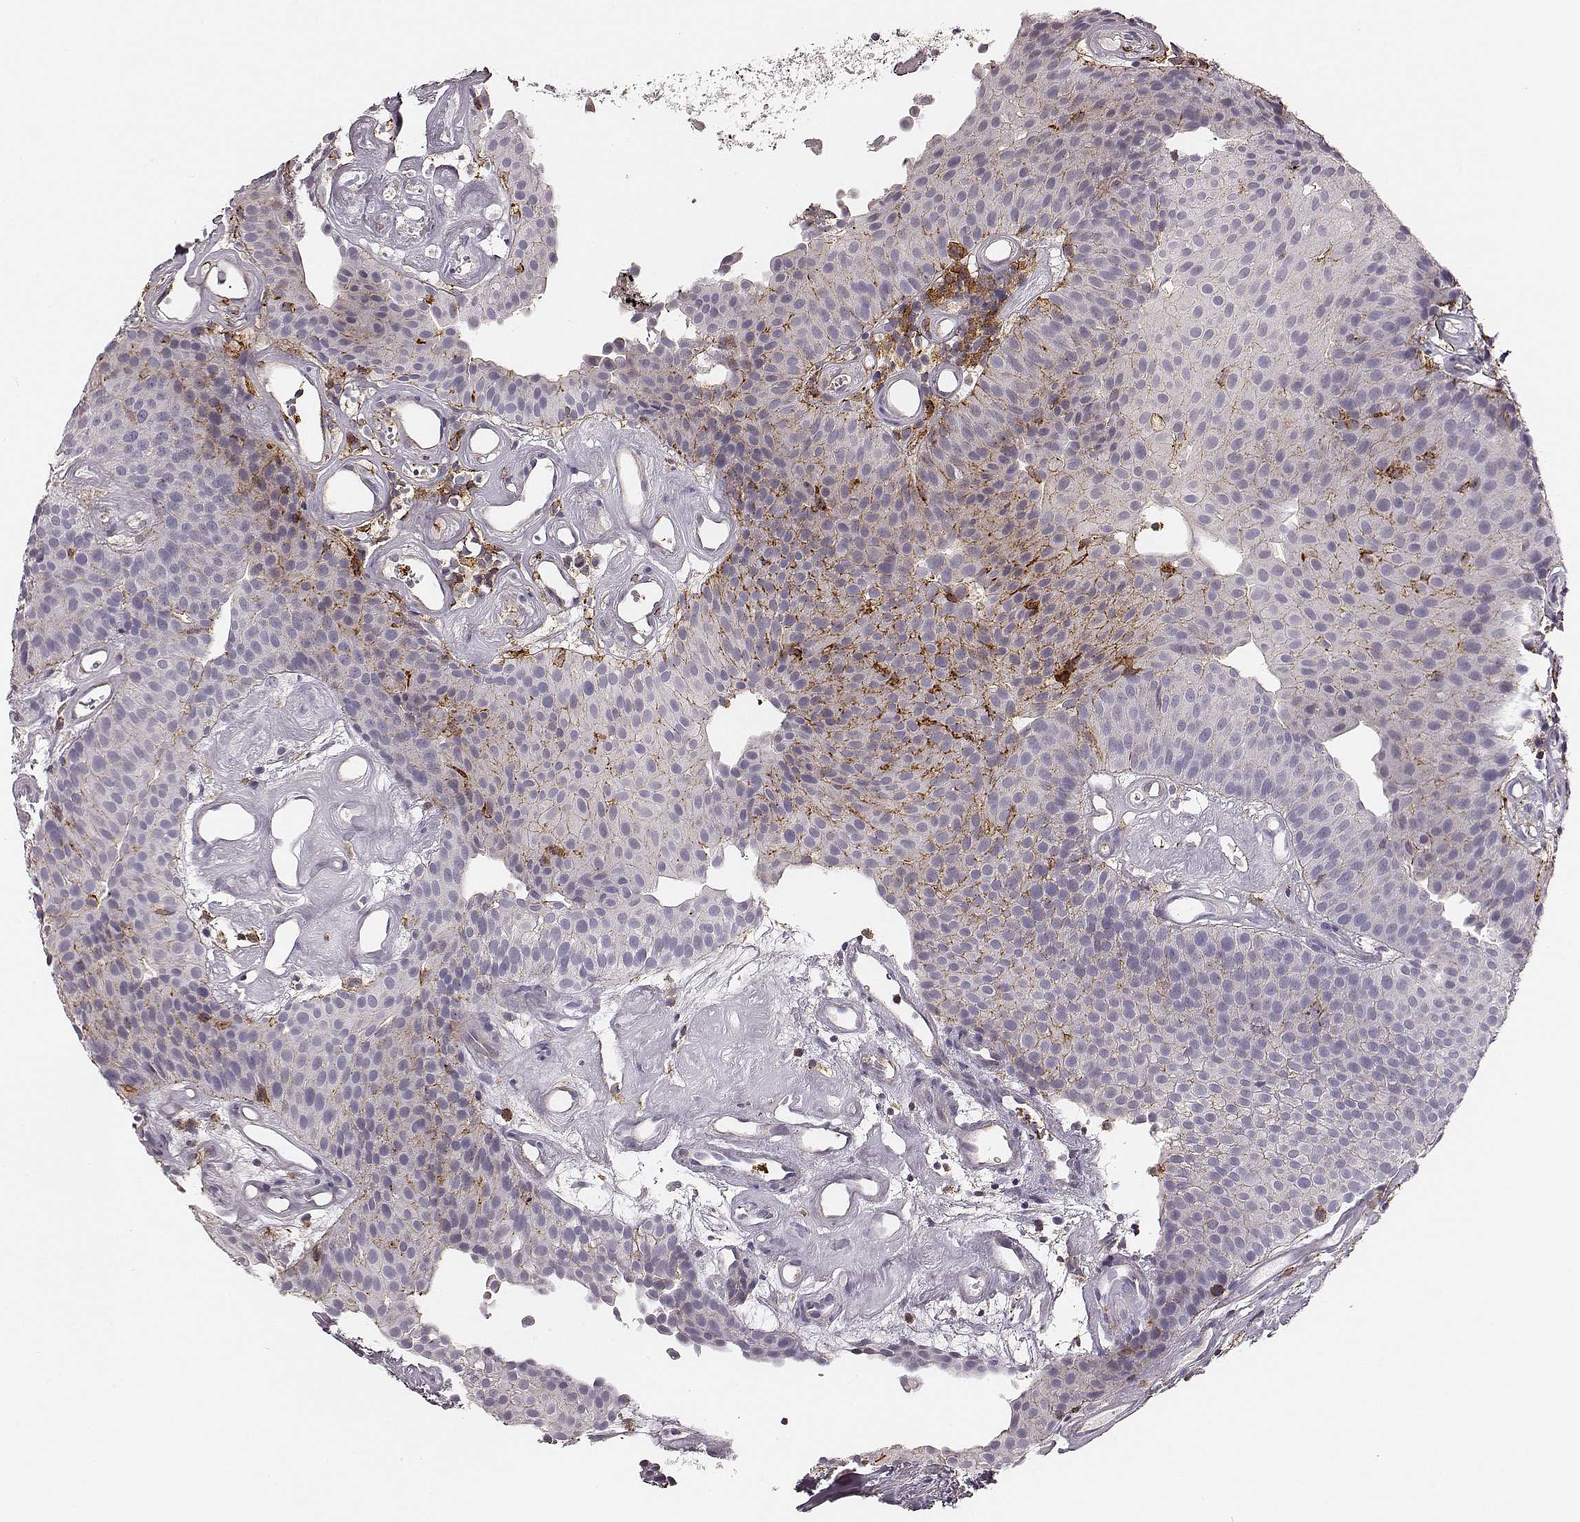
{"staining": {"intensity": "moderate", "quantity": "<25%", "location": "cytoplasmic/membranous"}, "tissue": "urothelial cancer", "cell_type": "Tumor cells", "image_type": "cancer", "snomed": [{"axis": "morphology", "description": "Urothelial carcinoma, Low grade"}, {"axis": "topography", "description": "Urinary bladder"}], "caption": "Immunohistochemical staining of urothelial carcinoma (low-grade) shows moderate cytoplasmic/membranous protein staining in approximately <25% of tumor cells. Immunohistochemistry stains the protein in brown and the nuclei are stained blue.", "gene": "ZYX", "patient": {"sex": "female", "age": 87}}